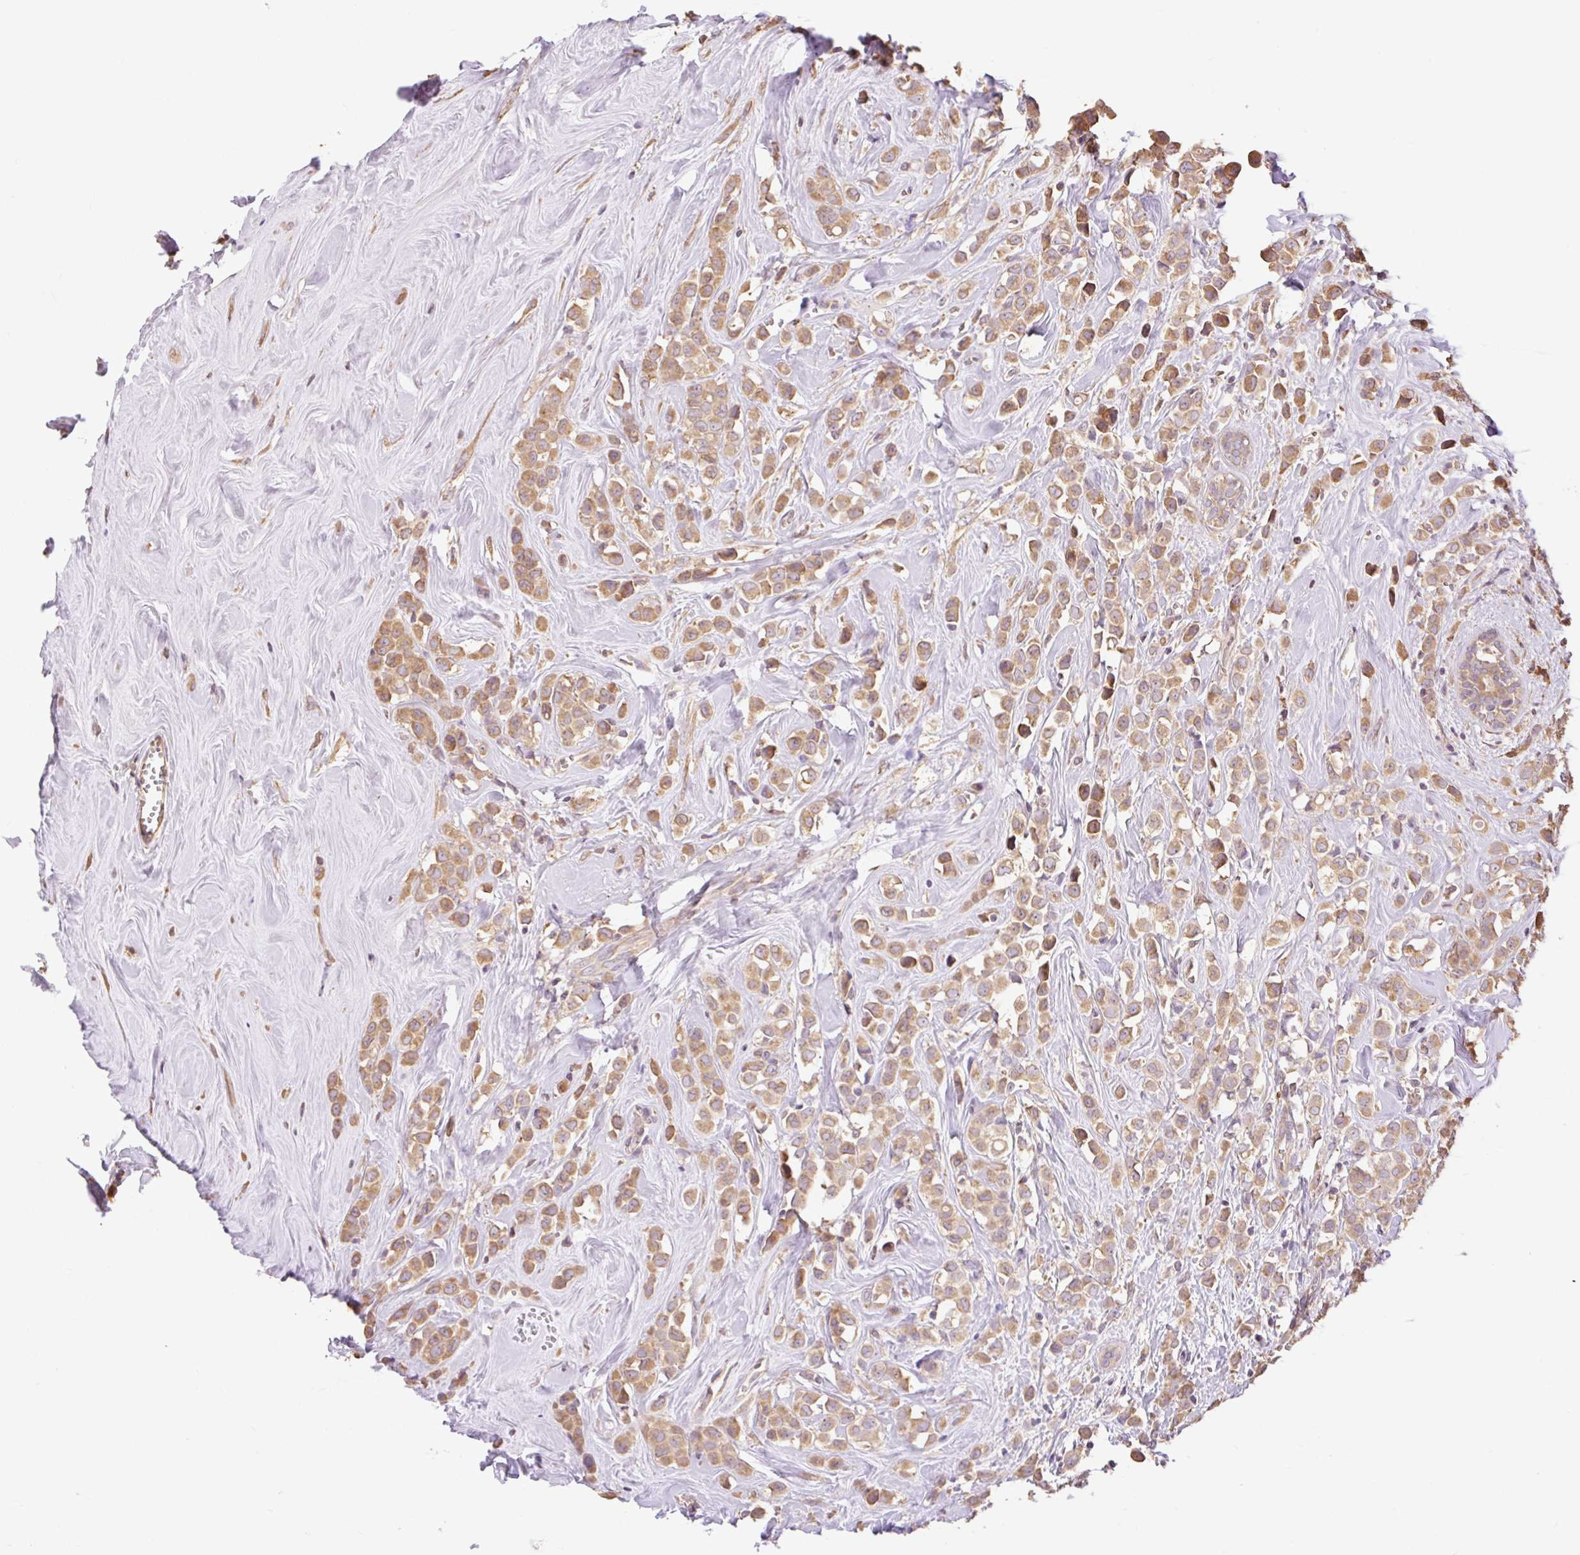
{"staining": {"intensity": "moderate", "quantity": ">75%", "location": "cytoplasmic/membranous"}, "tissue": "breast cancer", "cell_type": "Tumor cells", "image_type": "cancer", "snomed": [{"axis": "morphology", "description": "Duct carcinoma"}, {"axis": "topography", "description": "Breast"}], "caption": "Infiltrating ductal carcinoma (breast) was stained to show a protein in brown. There is medium levels of moderate cytoplasmic/membranous positivity in about >75% of tumor cells. (DAB IHC with brightfield microscopy, high magnification).", "gene": "DESI1", "patient": {"sex": "female", "age": 80}}